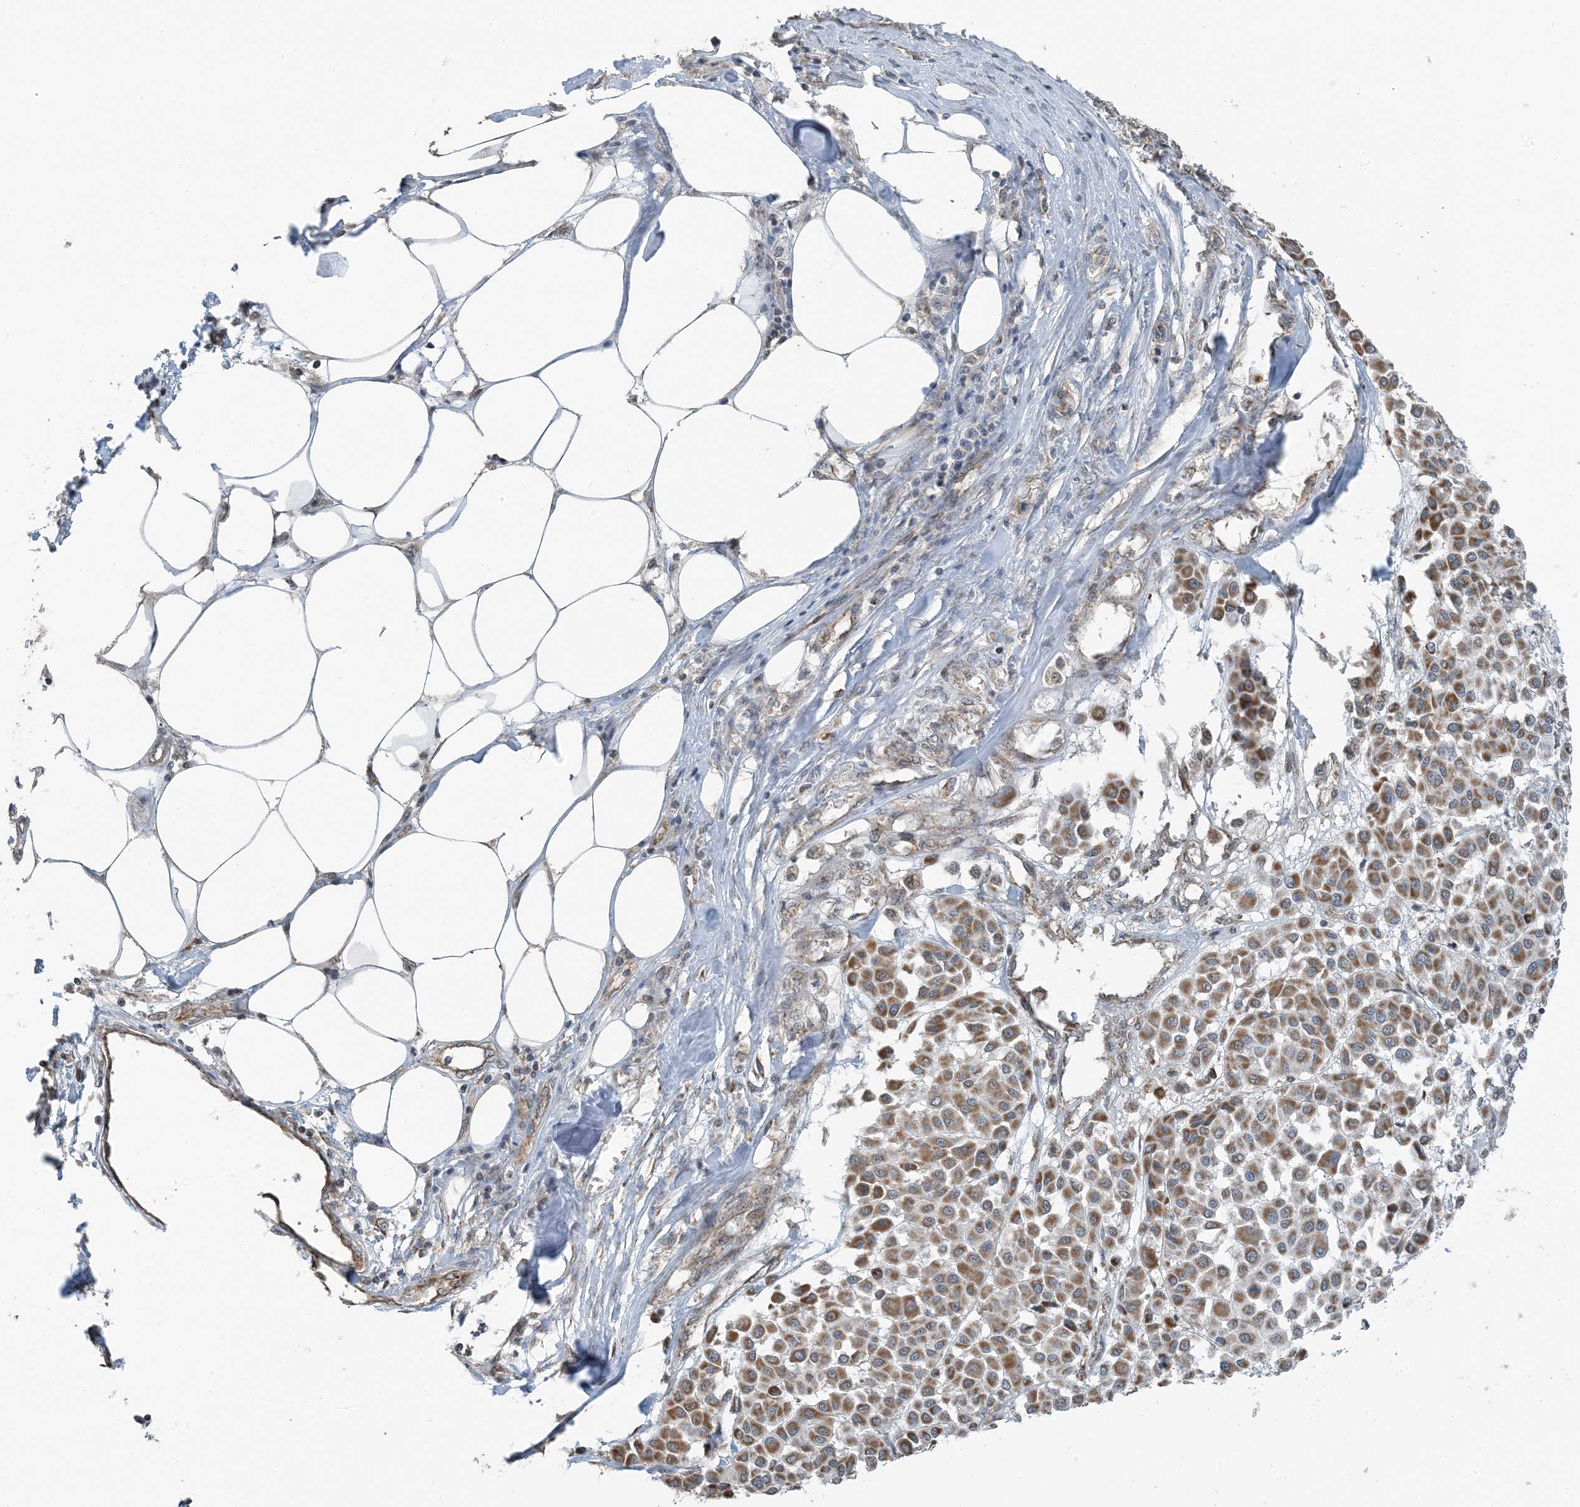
{"staining": {"intensity": "moderate", "quantity": ">75%", "location": "cytoplasmic/membranous"}, "tissue": "melanoma", "cell_type": "Tumor cells", "image_type": "cancer", "snomed": [{"axis": "morphology", "description": "Malignant melanoma, Metastatic site"}, {"axis": "topography", "description": "Soft tissue"}], "caption": "The immunohistochemical stain labels moderate cytoplasmic/membranous expression in tumor cells of malignant melanoma (metastatic site) tissue.", "gene": "PILRB", "patient": {"sex": "male", "age": 41}}